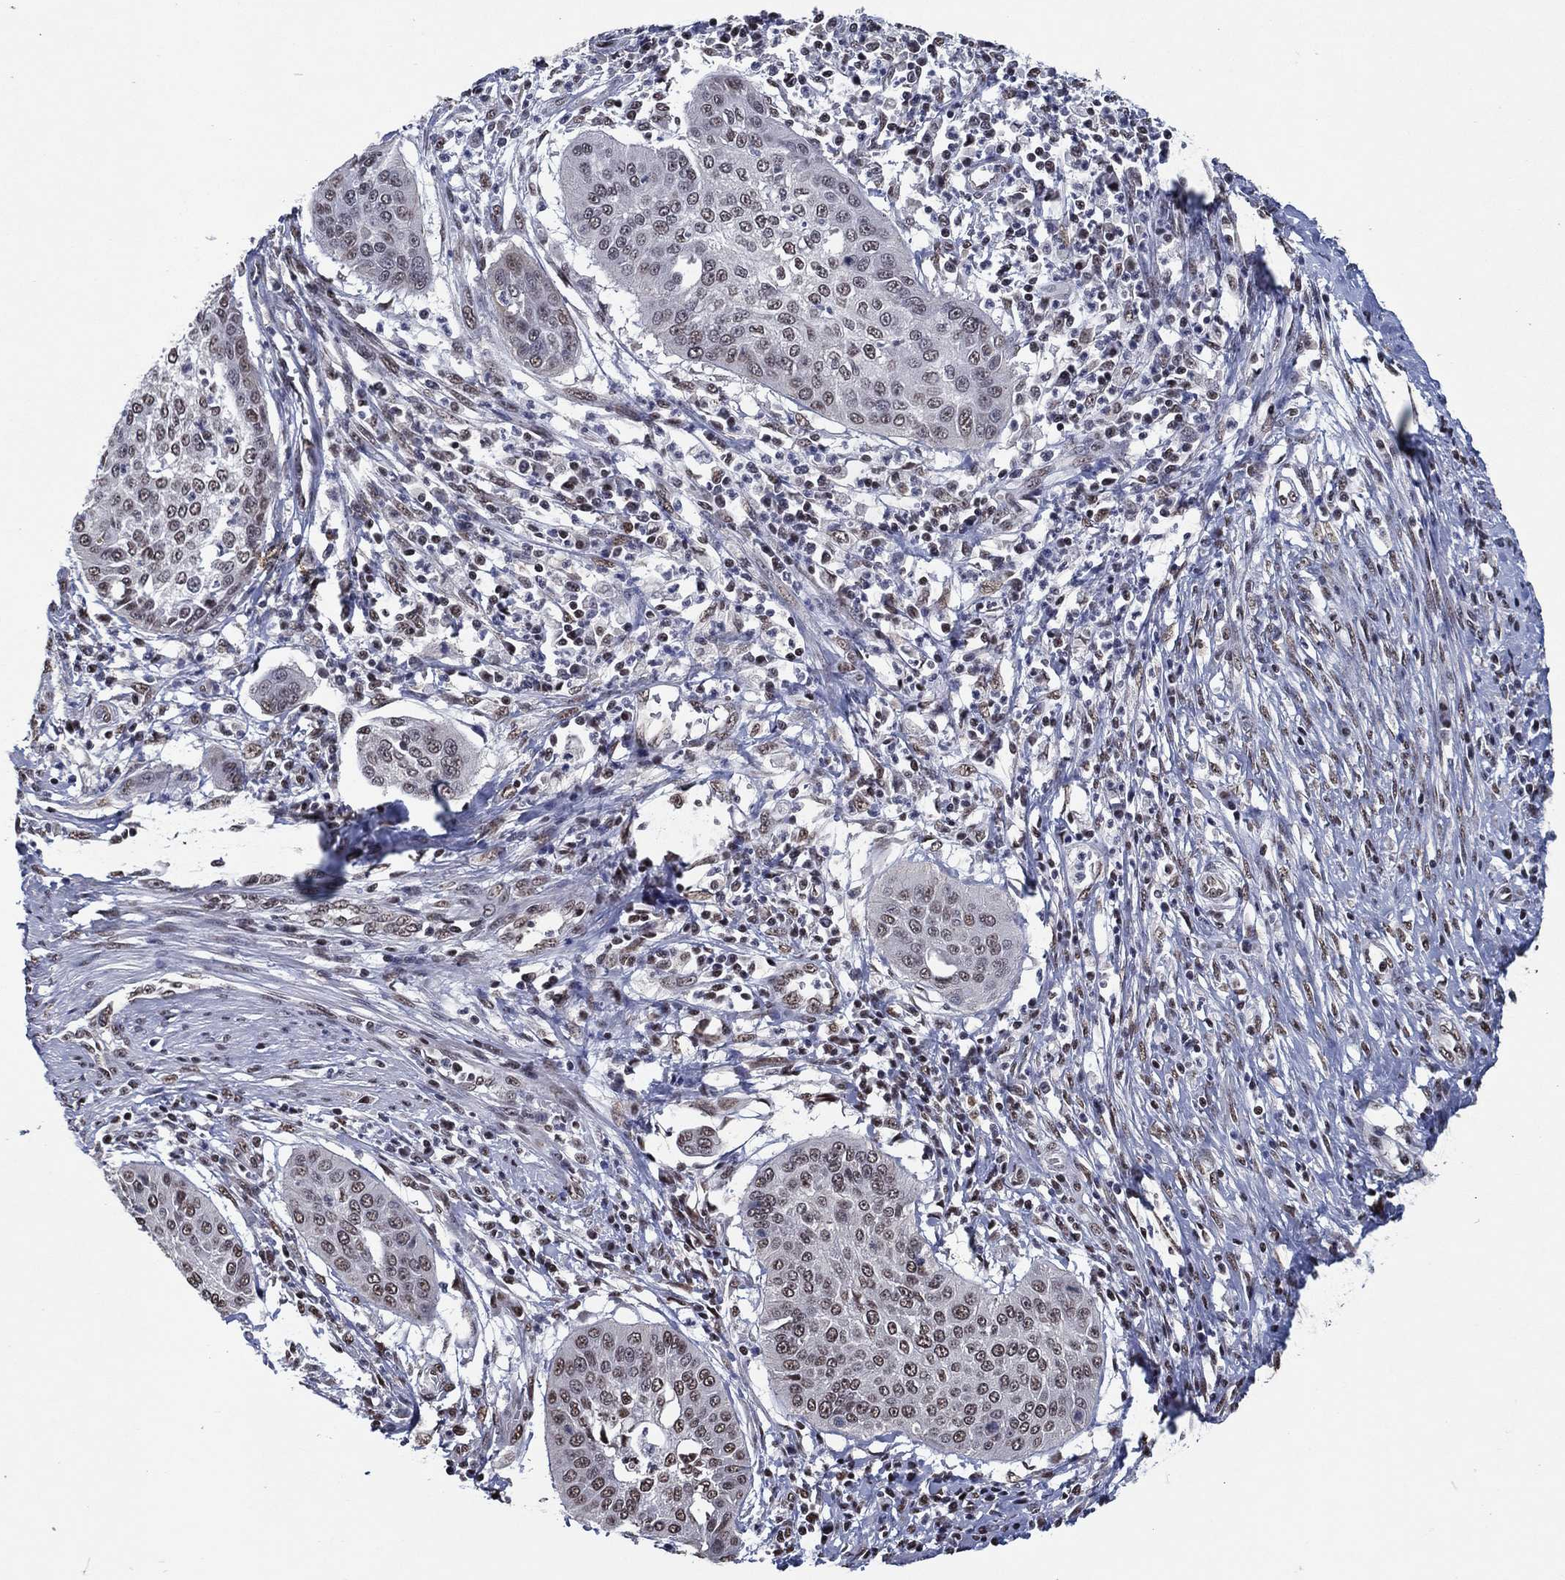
{"staining": {"intensity": "weak", "quantity": "<25%", "location": "nuclear"}, "tissue": "cervical cancer", "cell_type": "Tumor cells", "image_type": "cancer", "snomed": [{"axis": "morphology", "description": "Normal tissue, NOS"}, {"axis": "morphology", "description": "Squamous cell carcinoma, NOS"}, {"axis": "topography", "description": "Cervix"}], "caption": "Immunohistochemistry (IHC) micrograph of cervical squamous cell carcinoma stained for a protein (brown), which reveals no staining in tumor cells. (Stains: DAB IHC with hematoxylin counter stain, Microscopy: brightfield microscopy at high magnification).", "gene": "ZBTB42", "patient": {"sex": "female", "age": 39}}